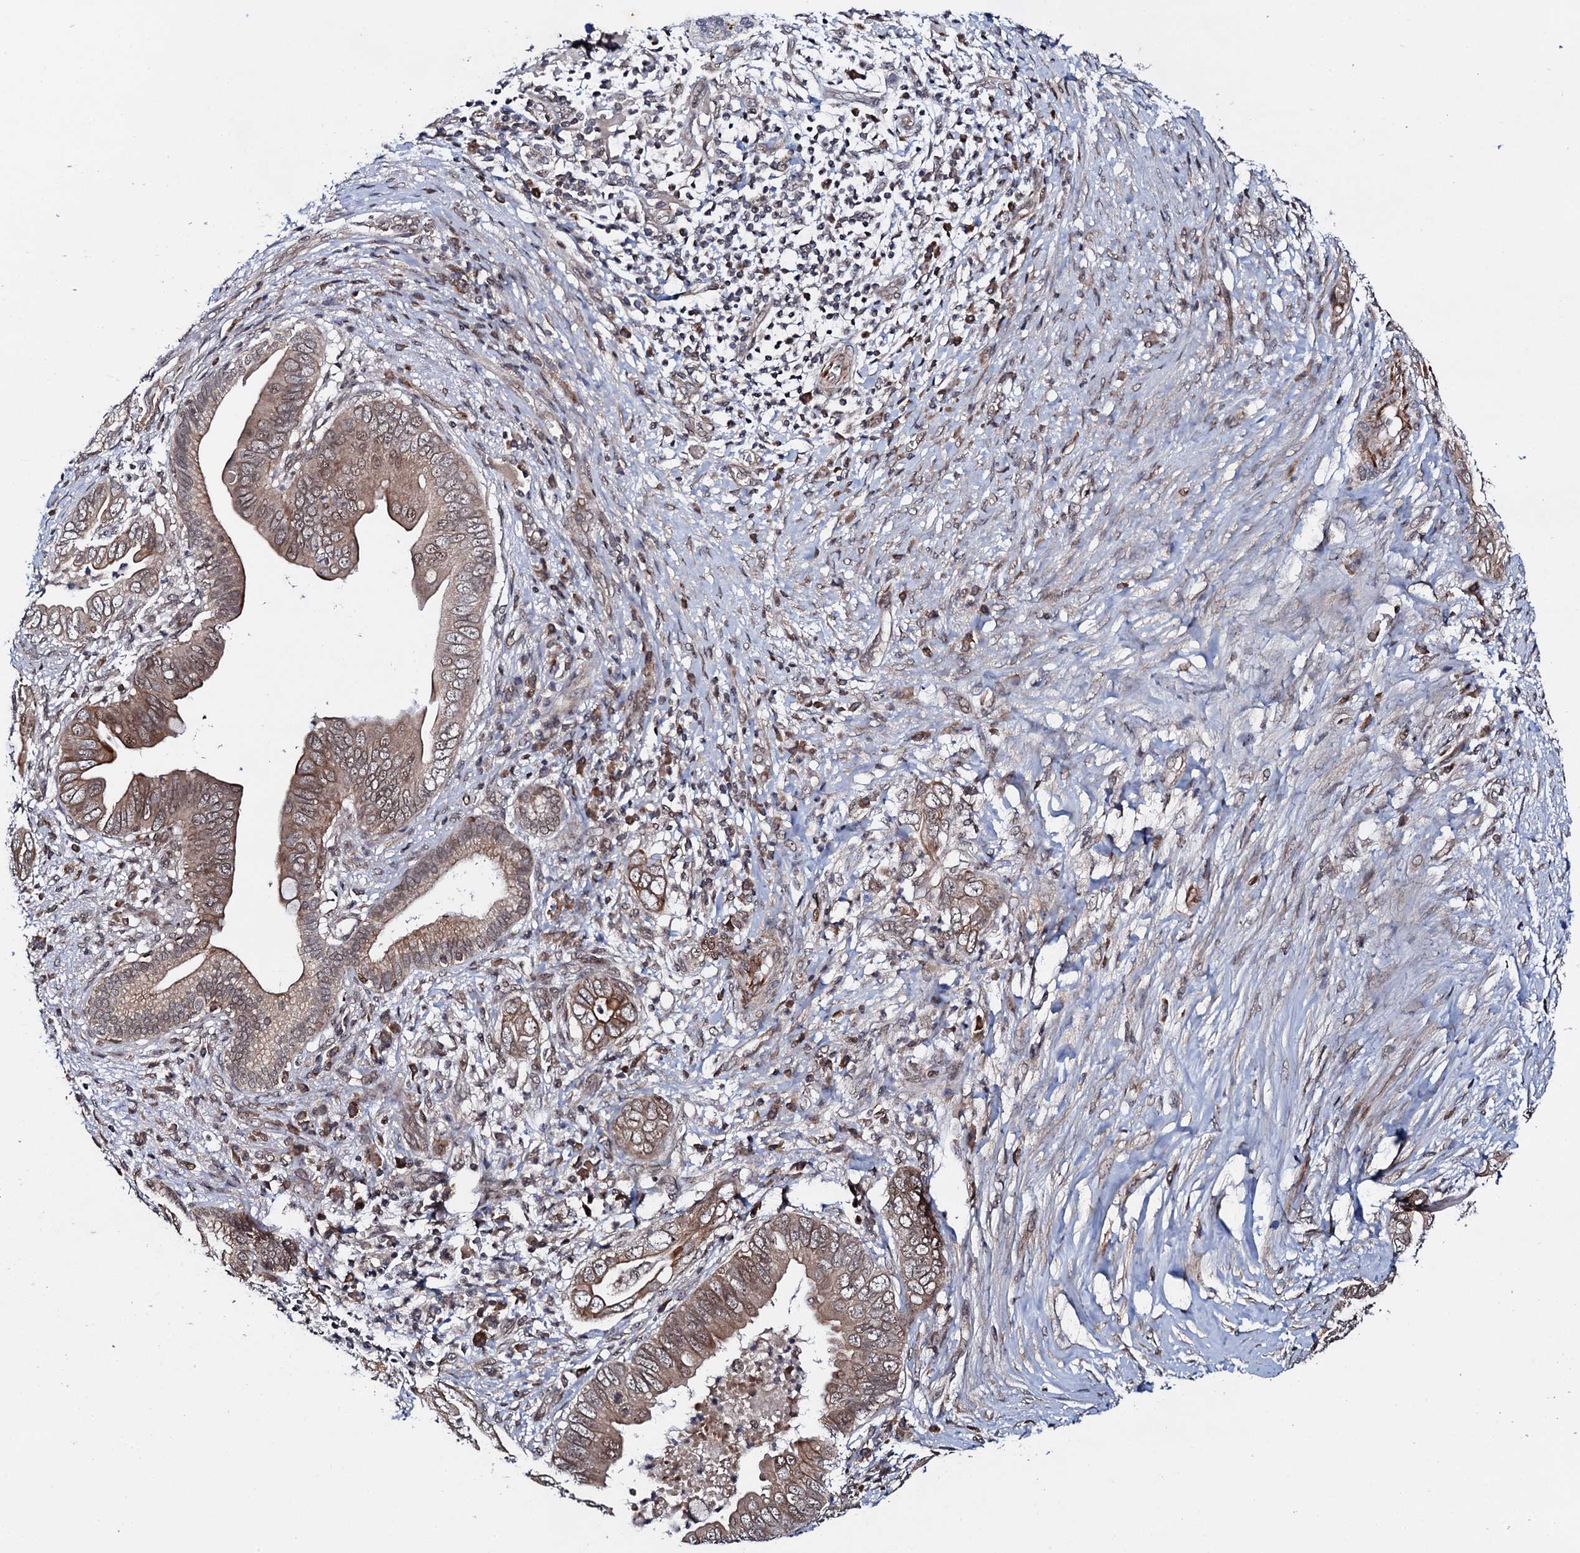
{"staining": {"intensity": "weak", "quantity": ">75%", "location": "cytoplasmic/membranous,nuclear"}, "tissue": "pancreatic cancer", "cell_type": "Tumor cells", "image_type": "cancer", "snomed": [{"axis": "morphology", "description": "Adenocarcinoma, NOS"}, {"axis": "topography", "description": "Pancreas"}], "caption": "There is low levels of weak cytoplasmic/membranous and nuclear expression in tumor cells of pancreatic cancer (adenocarcinoma), as demonstrated by immunohistochemical staining (brown color).", "gene": "FAM111A", "patient": {"sex": "male", "age": 75}}